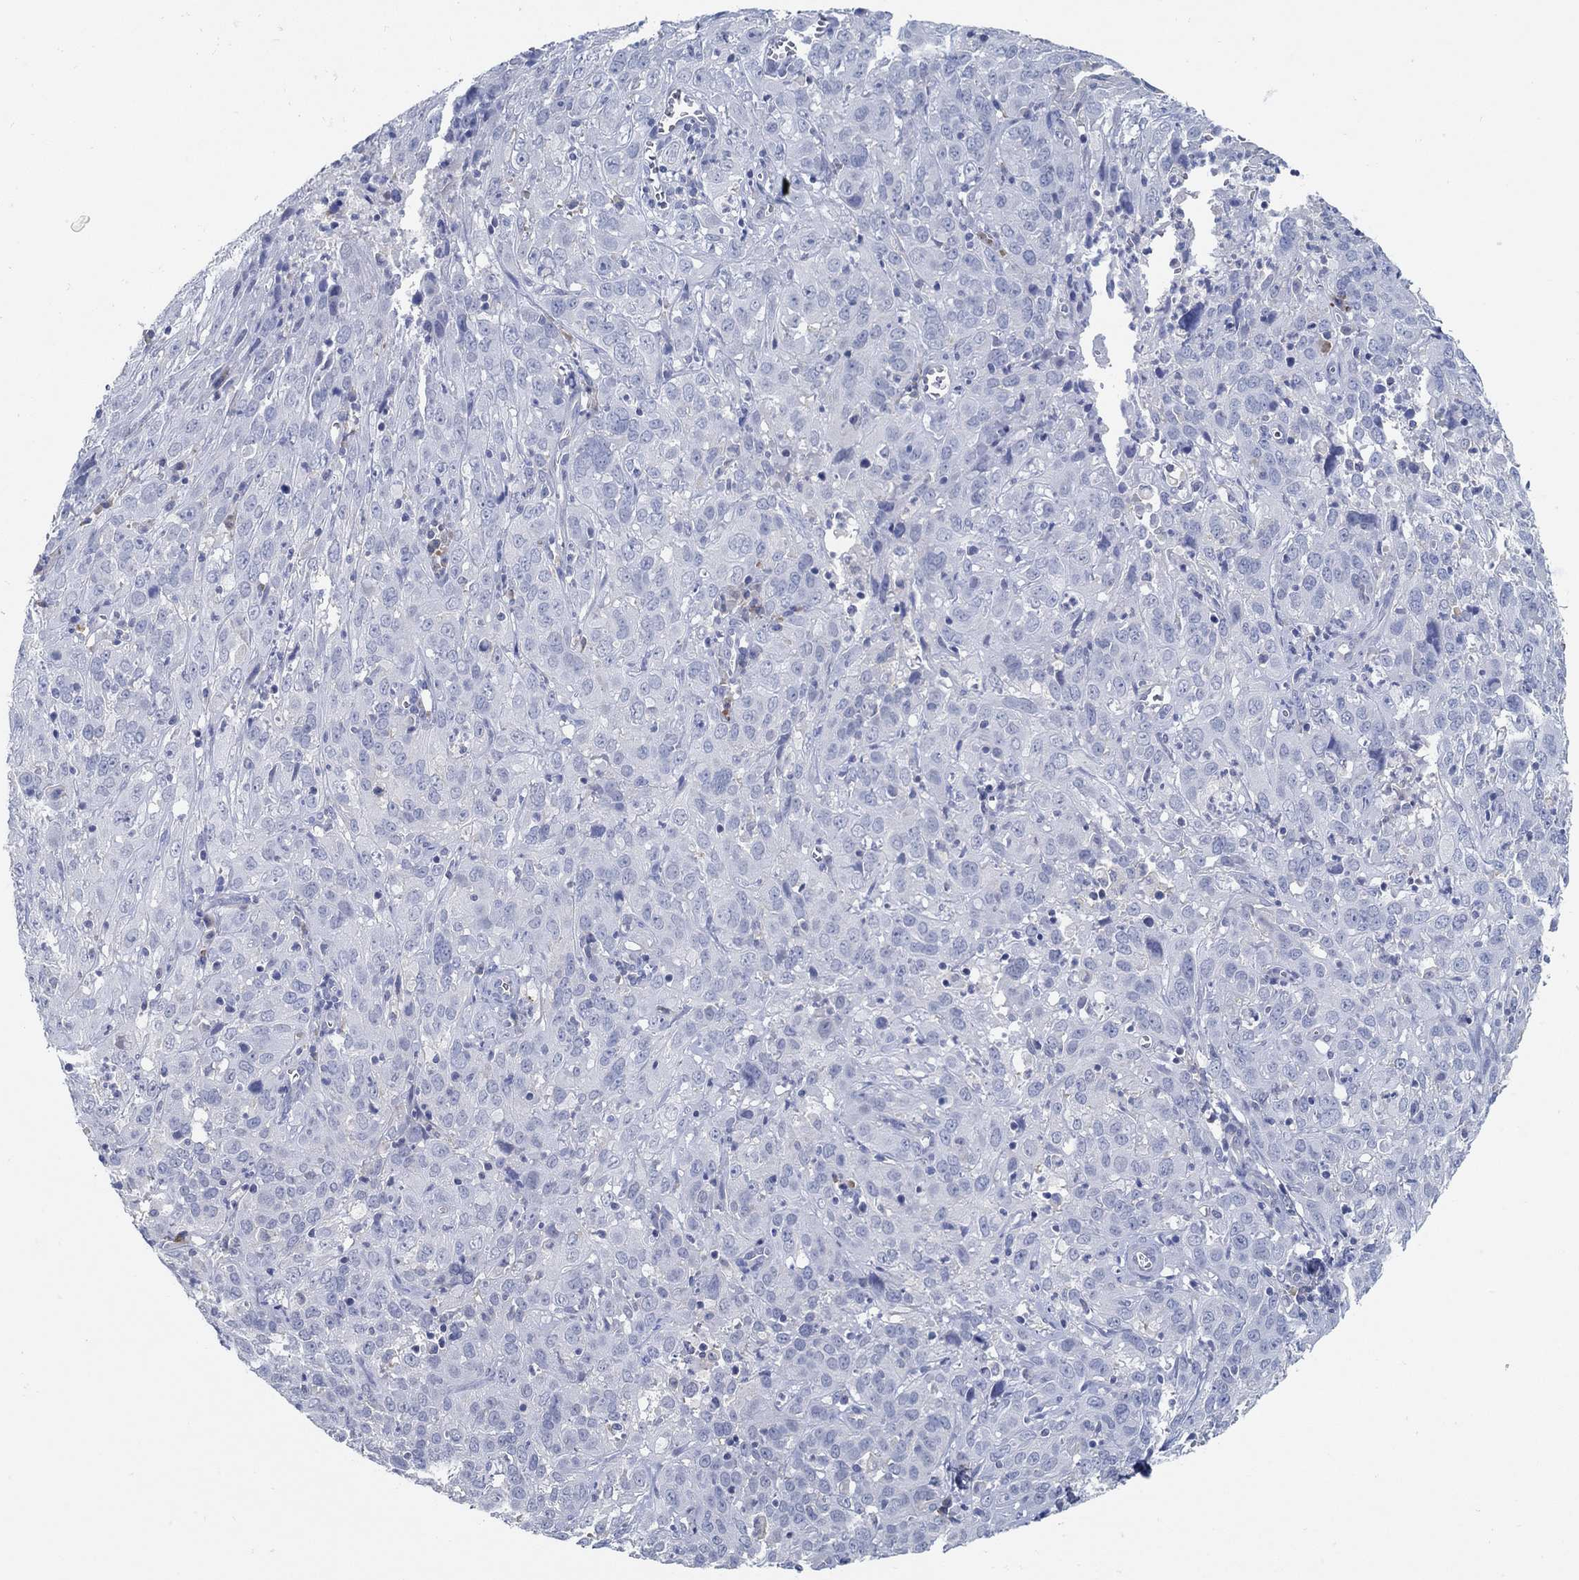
{"staining": {"intensity": "negative", "quantity": "none", "location": "none"}, "tissue": "cervical cancer", "cell_type": "Tumor cells", "image_type": "cancer", "snomed": [{"axis": "morphology", "description": "Squamous cell carcinoma, NOS"}, {"axis": "topography", "description": "Cervix"}], "caption": "Immunohistochemistry image of human cervical squamous cell carcinoma stained for a protein (brown), which exhibits no staining in tumor cells.", "gene": "PCDH11X", "patient": {"sex": "female", "age": 32}}